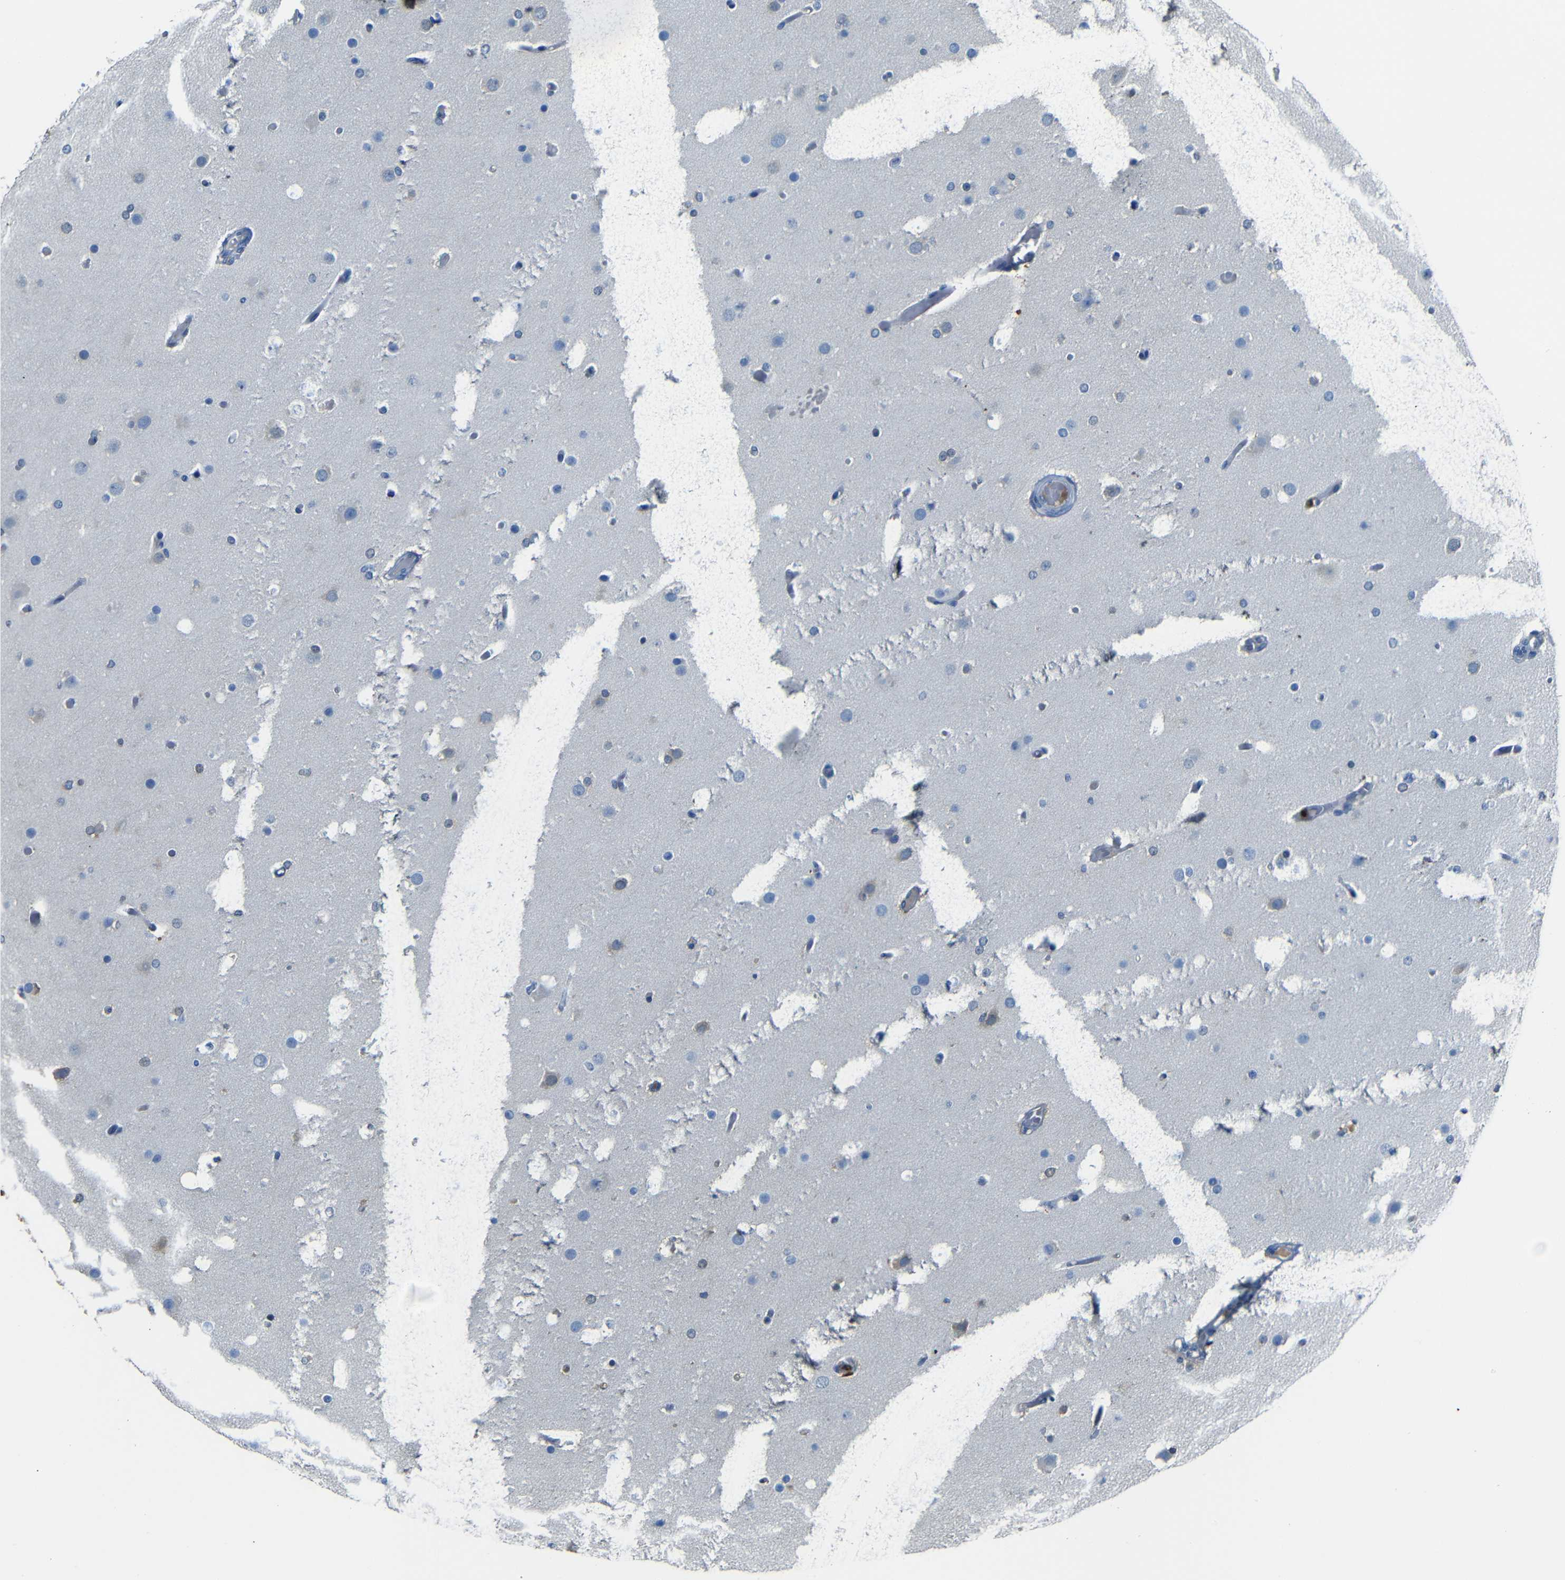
{"staining": {"intensity": "negative", "quantity": "none", "location": "none"}, "tissue": "glioma", "cell_type": "Tumor cells", "image_type": "cancer", "snomed": [{"axis": "morphology", "description": "Glioma, malignant, High grade"}, {"axis": "topography", "description": "Cerebral cortex"}], "caption": "This photomicrograph is of malignant glioma (high-grade) stained with immunohistochemistry (IHC) to label a protein in brown with the nuclei are counter-stained blue. There is no staining in tumor cells. The staining was performed using DAB (3,3'-diaminobenzidine) to visualize the protein expression in brown, while the nuclei were stained in blue with hematoxylin (Magnification: 20x).", "gene": "SERPINA1", "patient": {"sex": "female", "age": 36}}